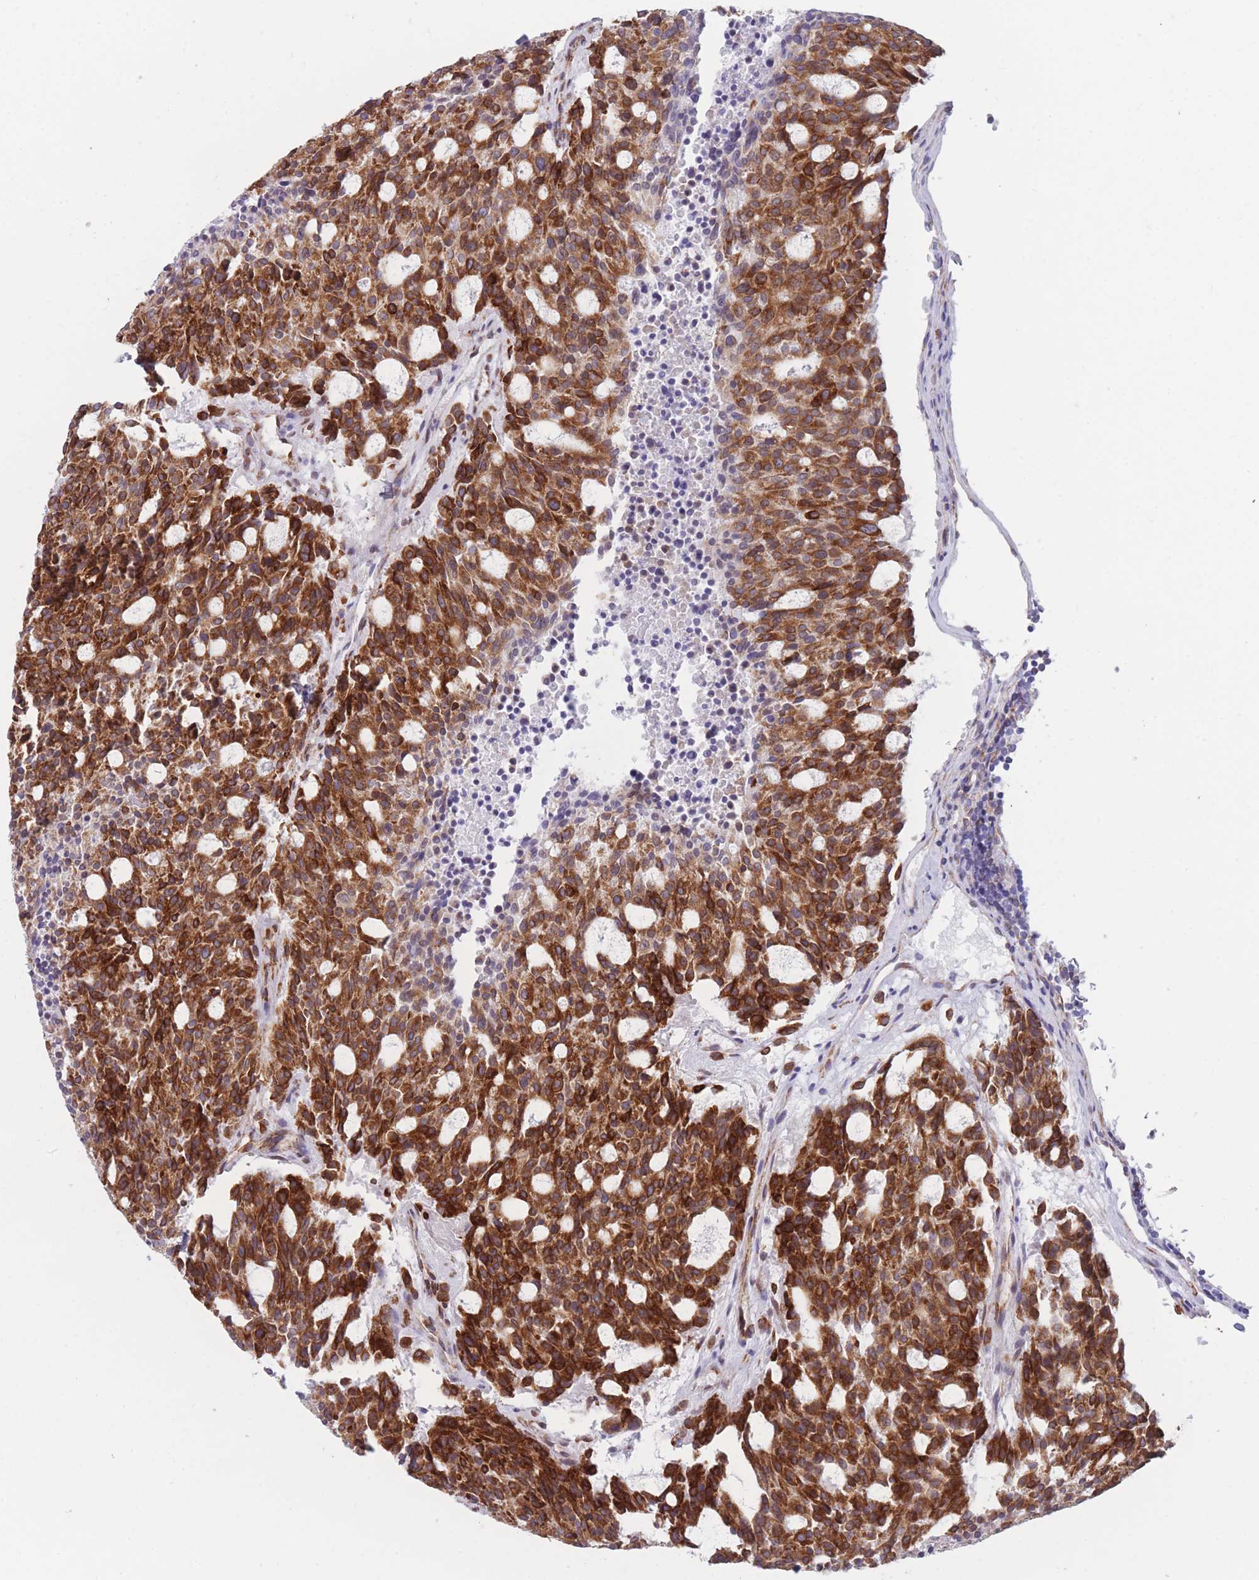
{"staining": {"intensity": "strong", "quantity": ">75%", "location": "cytoplasmic/membranous"}, "tissue": "carcinoid", "cell_type": "Tumor cells", "image_type": "cancer", "snomed": [{"axis": "morphology", "description": "Carcinoid, malignant, NOS"}, {"axis": "topography", "description": "Pancreas"}], "caption": "Carcinoid was stained to show a protein in brown. There is high levels of strong cytoplasmic/membranous expression in approximately >75% of tumor cells.", "gene": "AK9", "patient": {"sex": "female", "age": 54}}